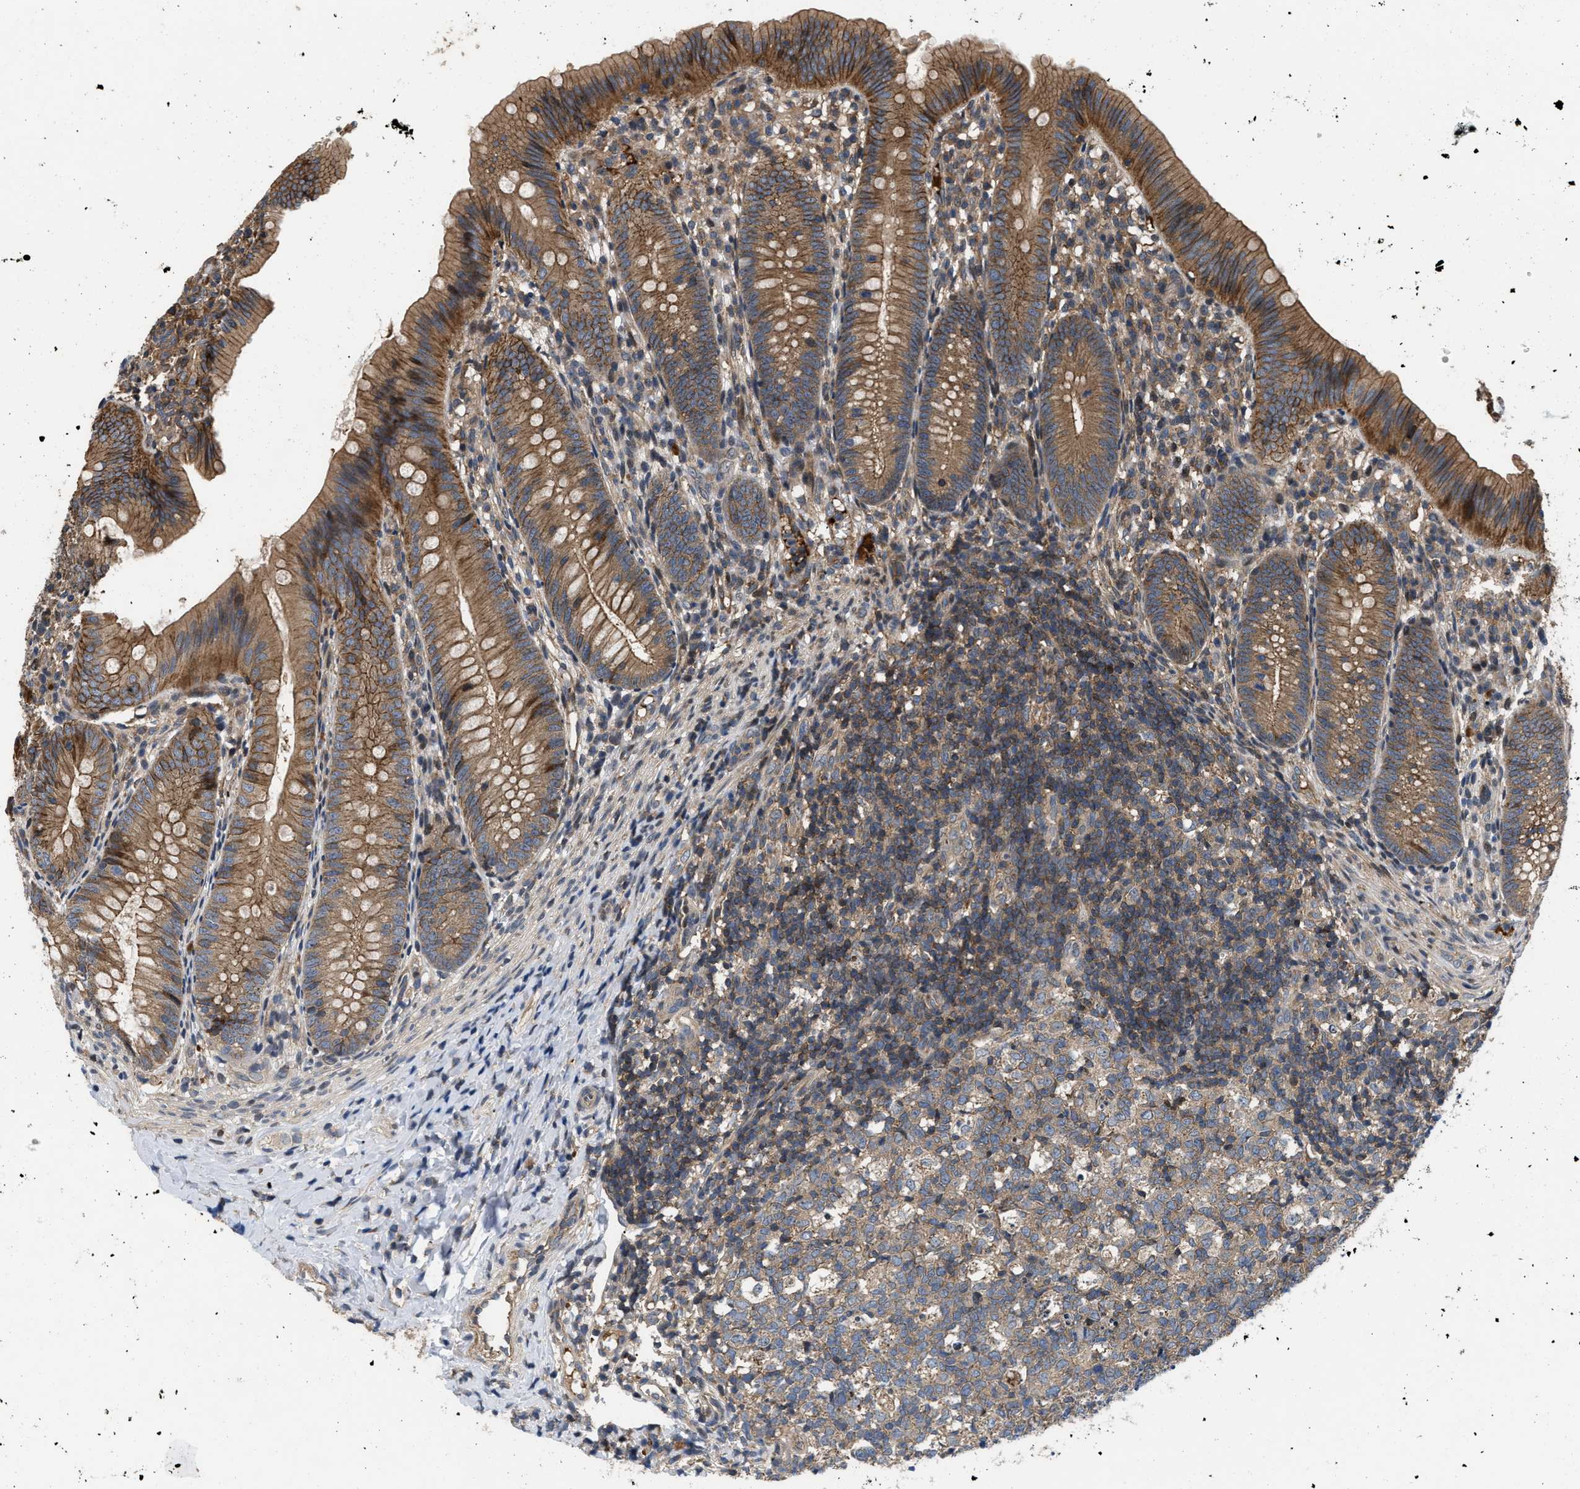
{"staining": {"intensity": "moderate", "quantity": ">75%", "location": "cytoplasmic/membranous"}, "tissue": "appendix", "cell_type": "Glandular cells", "image_type": "normal", "snomed": [{"axis": "morphology", "description": "Normal tissue, NOS"}, {"axis": "topography", "description": "Appendix"}], "caption": "Appendix stained with immunohistochemistry (IHC) reveals moderate cytoplasmic/membranous staining in about >75% of glandular cells. (DAB (3,3'-diaminobenzidine) = brown stain, brightfield microscopy at high magnification).", "gene": "PRDM14", "patient": {"sex": "male", "age": 1}}